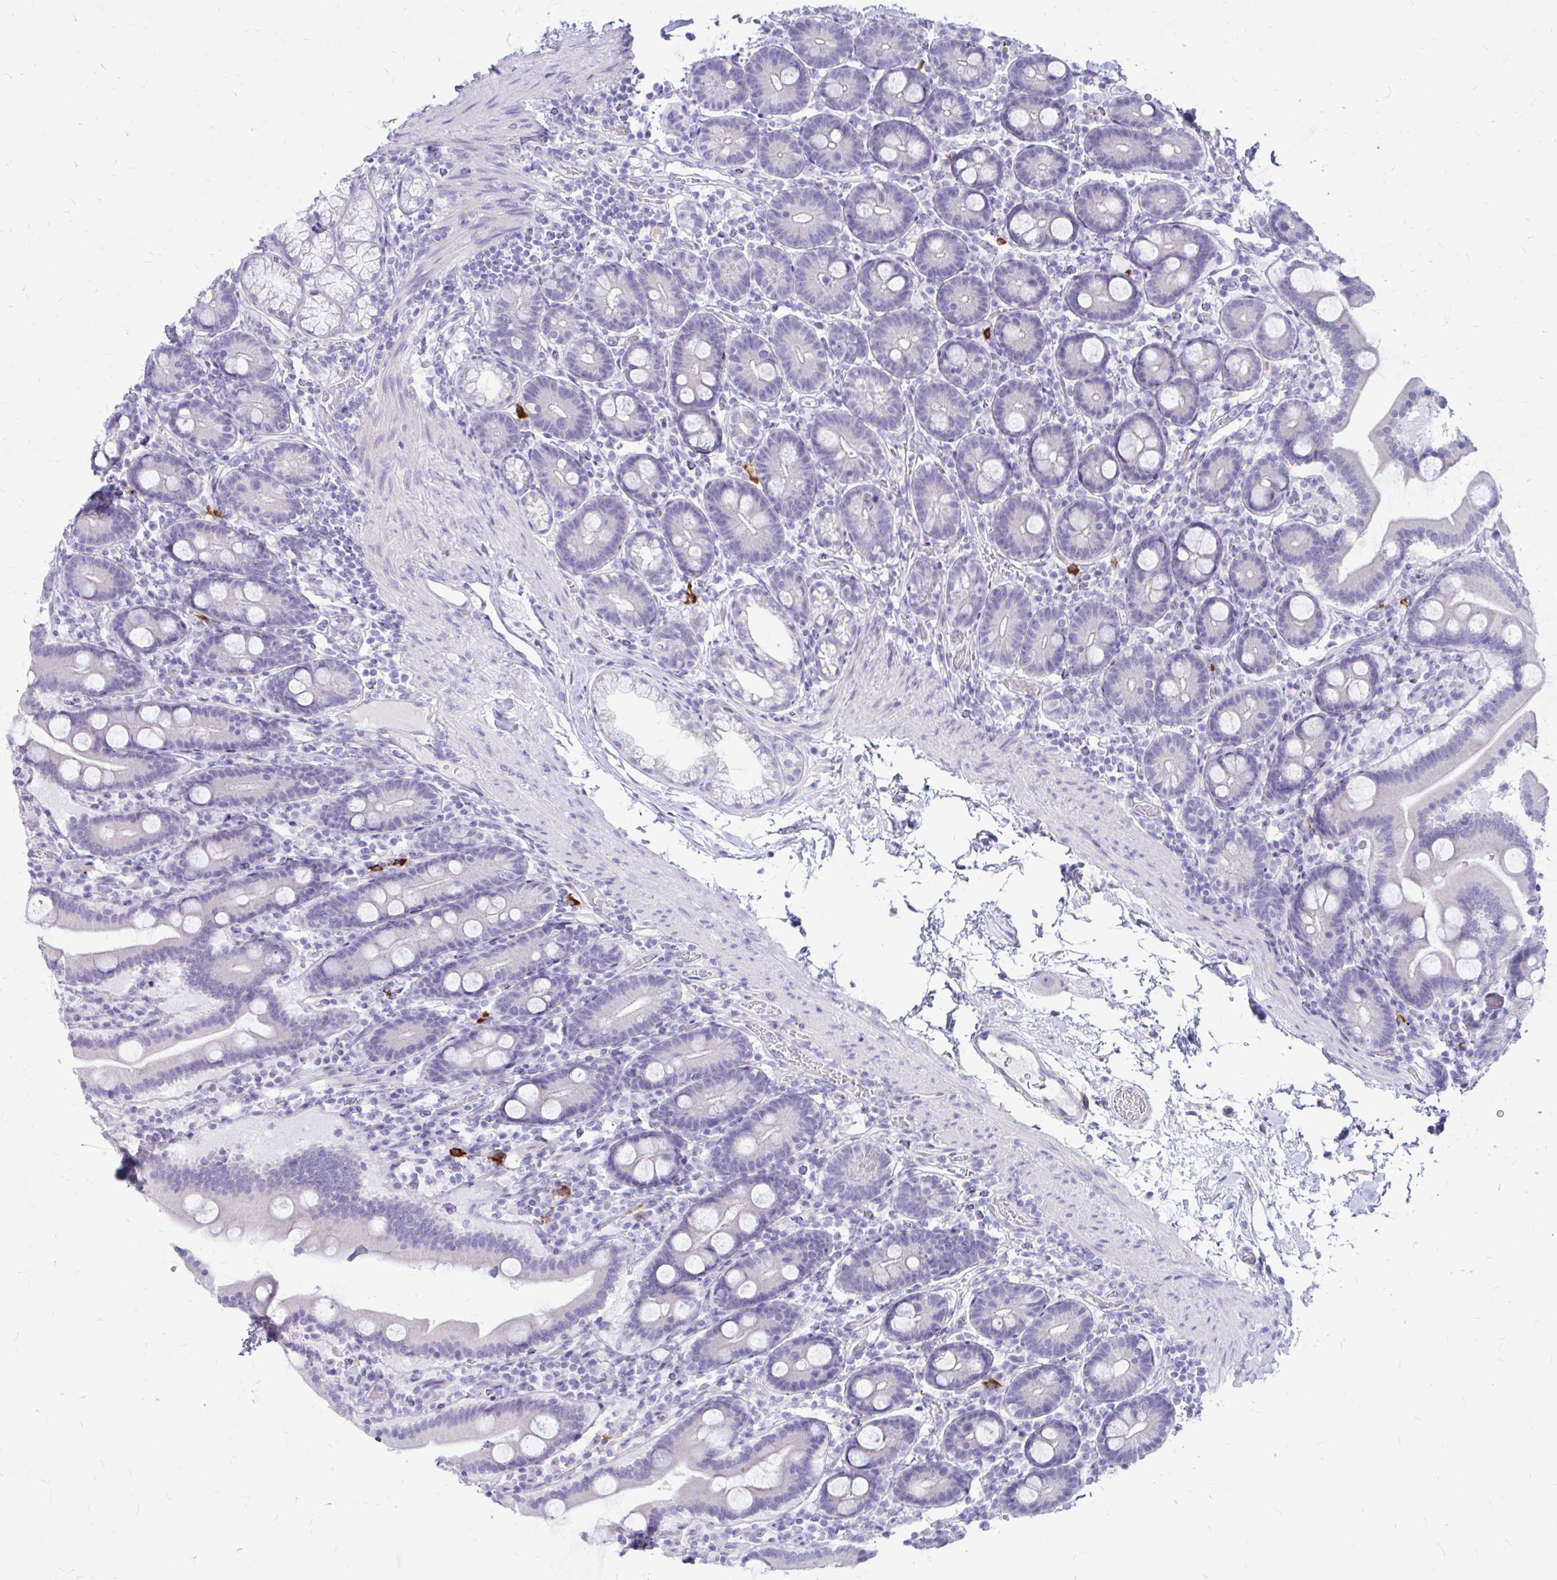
{"staining": {"intensity": "negative", "quantity": "none", "location": "none"}, "tissue": "duodenum", "cell_type": "Glandular cells", "image_type": "normal", "snomed": [{"axis": "morphology", "description": "Normal tissue, NOS"}, {"axis": "topography", "description": "Duodenum"}], "caption": "The immunohistochemistry image has no significant positivity in glandular cells of duodenum. (DAB immunohistochemistry, high magnification).", "gene": "IGSF5", "patient": {"sex": "male", "age": 55}}